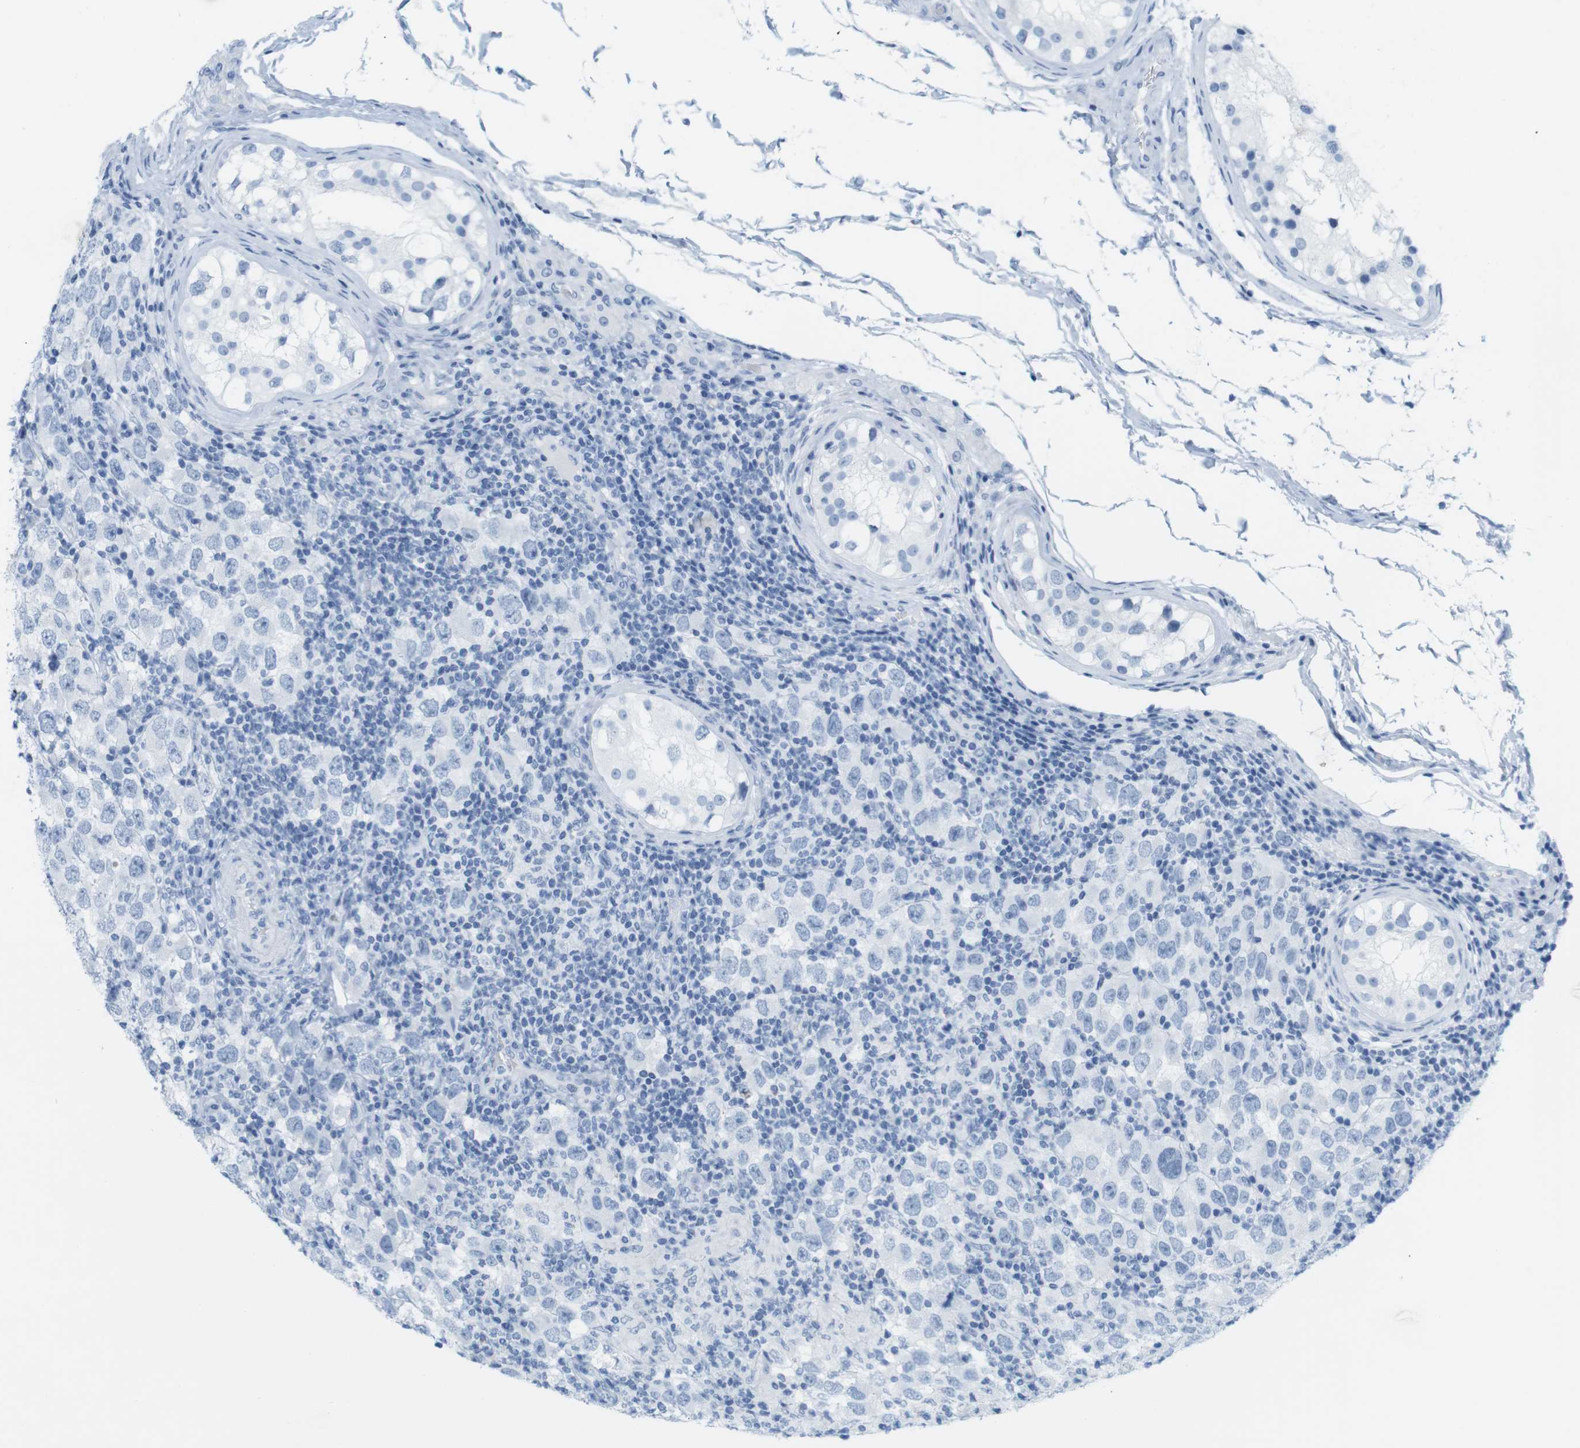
{"staining": {"intensity": "negative", "quantity": "none", "location": "none"}, "tissue": "testis cancer", "cell_type": "Tumor cells", "image_type": "cancer", "snomed": [{"axis": "morphology", "description": "Carcinoma, Embryonal, NOS"}, {"axis": "topography", "description": "Testis"}], "caption": "There is no significant staining in tumor cells of testis cancer (embryonal carcinoma).", "gene": "TNNT2", "patient": {"sex": "male", "age": 21}}